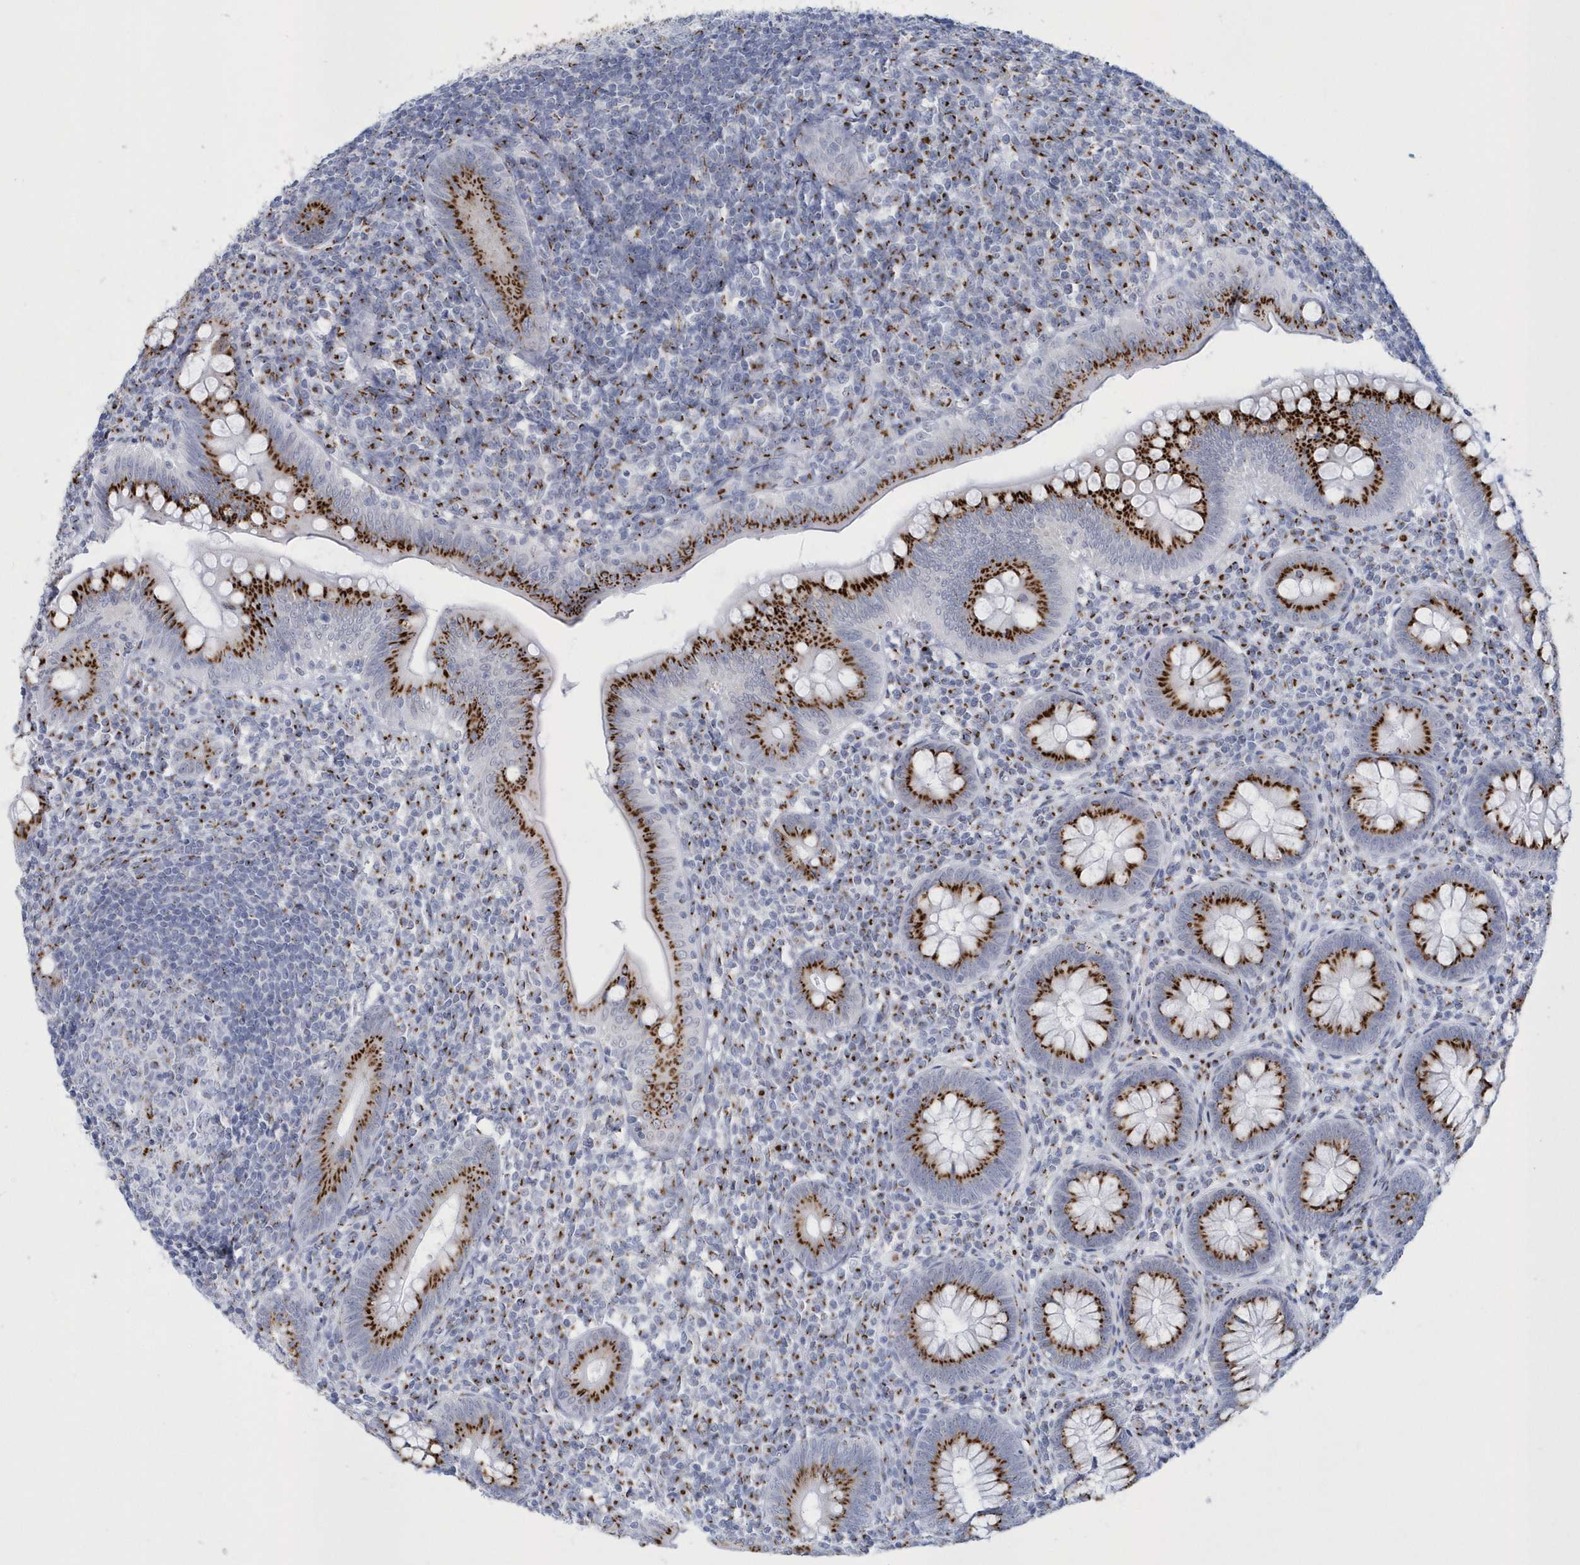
{"staining": {"intensity": "strong", "quantity": ">75%", "location": "cytoplasmic/membranous"}, "tissue": "appendix", "cell_type": "Glandular cells", "image_type": "normal", "snomed": [{"axis": "morphology", "description": "Normal tissue, NOS"}, {"axis": "topography", "description": "Appendix"}], "caption": "This histopathology image reveals benign appendix stained with immunohistochemistry to label a protein in brown. The cytoplasmic/membranous of glandular cells show strong positivity for the protein. Nuclei are counter-stained blue.", "gene": "SLX9", "patient": {"sex": "male", "age": 14}}